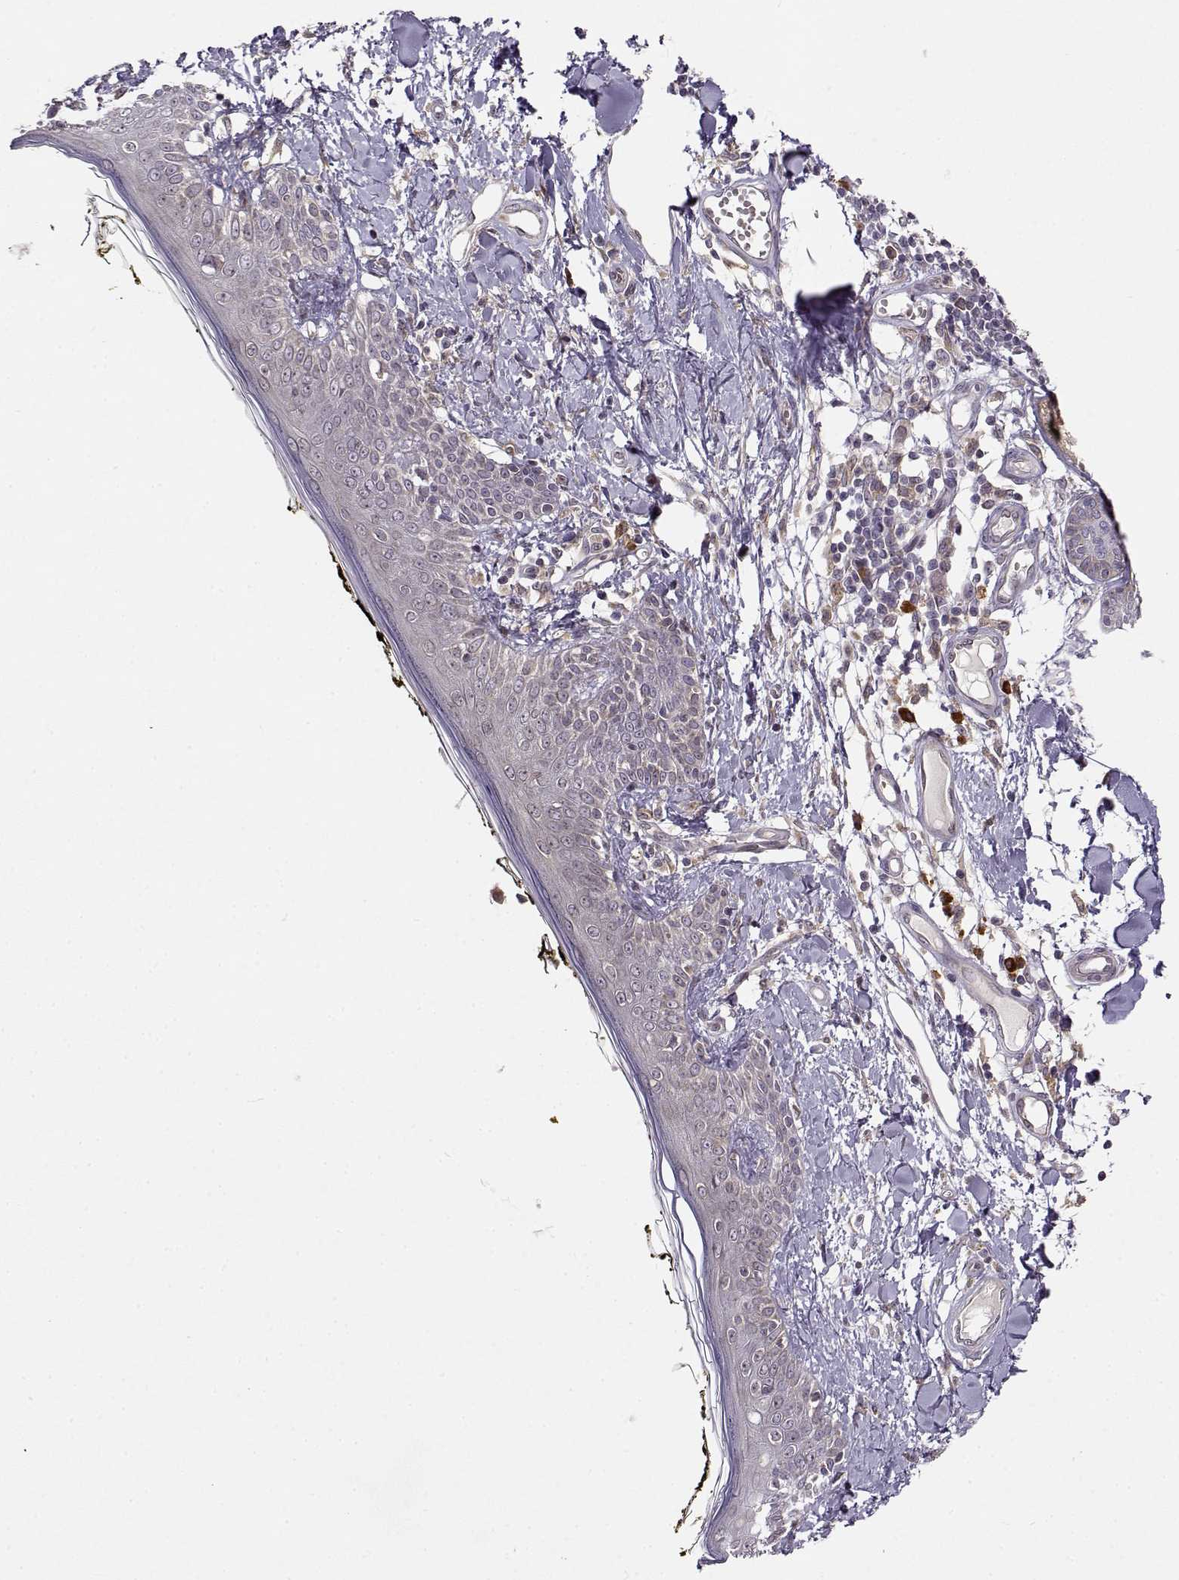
{"staining": {"intensity": "moderate", "quantity": "<25%", "location": "cytoplasmic/membranous"}, "tissue": "skin", "cell_type": "Fibroblasts", "image_type": "normal", "snomed": [{"axis": "morphology", "description": "Normal tissue, NOS"}, {"axis": "topography", "description": "Skin"}], "caption": "High-power microscopy captured an immunohistochemistry (IHC) photomicrograph of normal skin, revealing moderate cytoplasmic/membranous positivity in approximately <25% of fibroblasts.", "gene": "ERGIC2", "patient": {"sex": "male", "age": 76}}